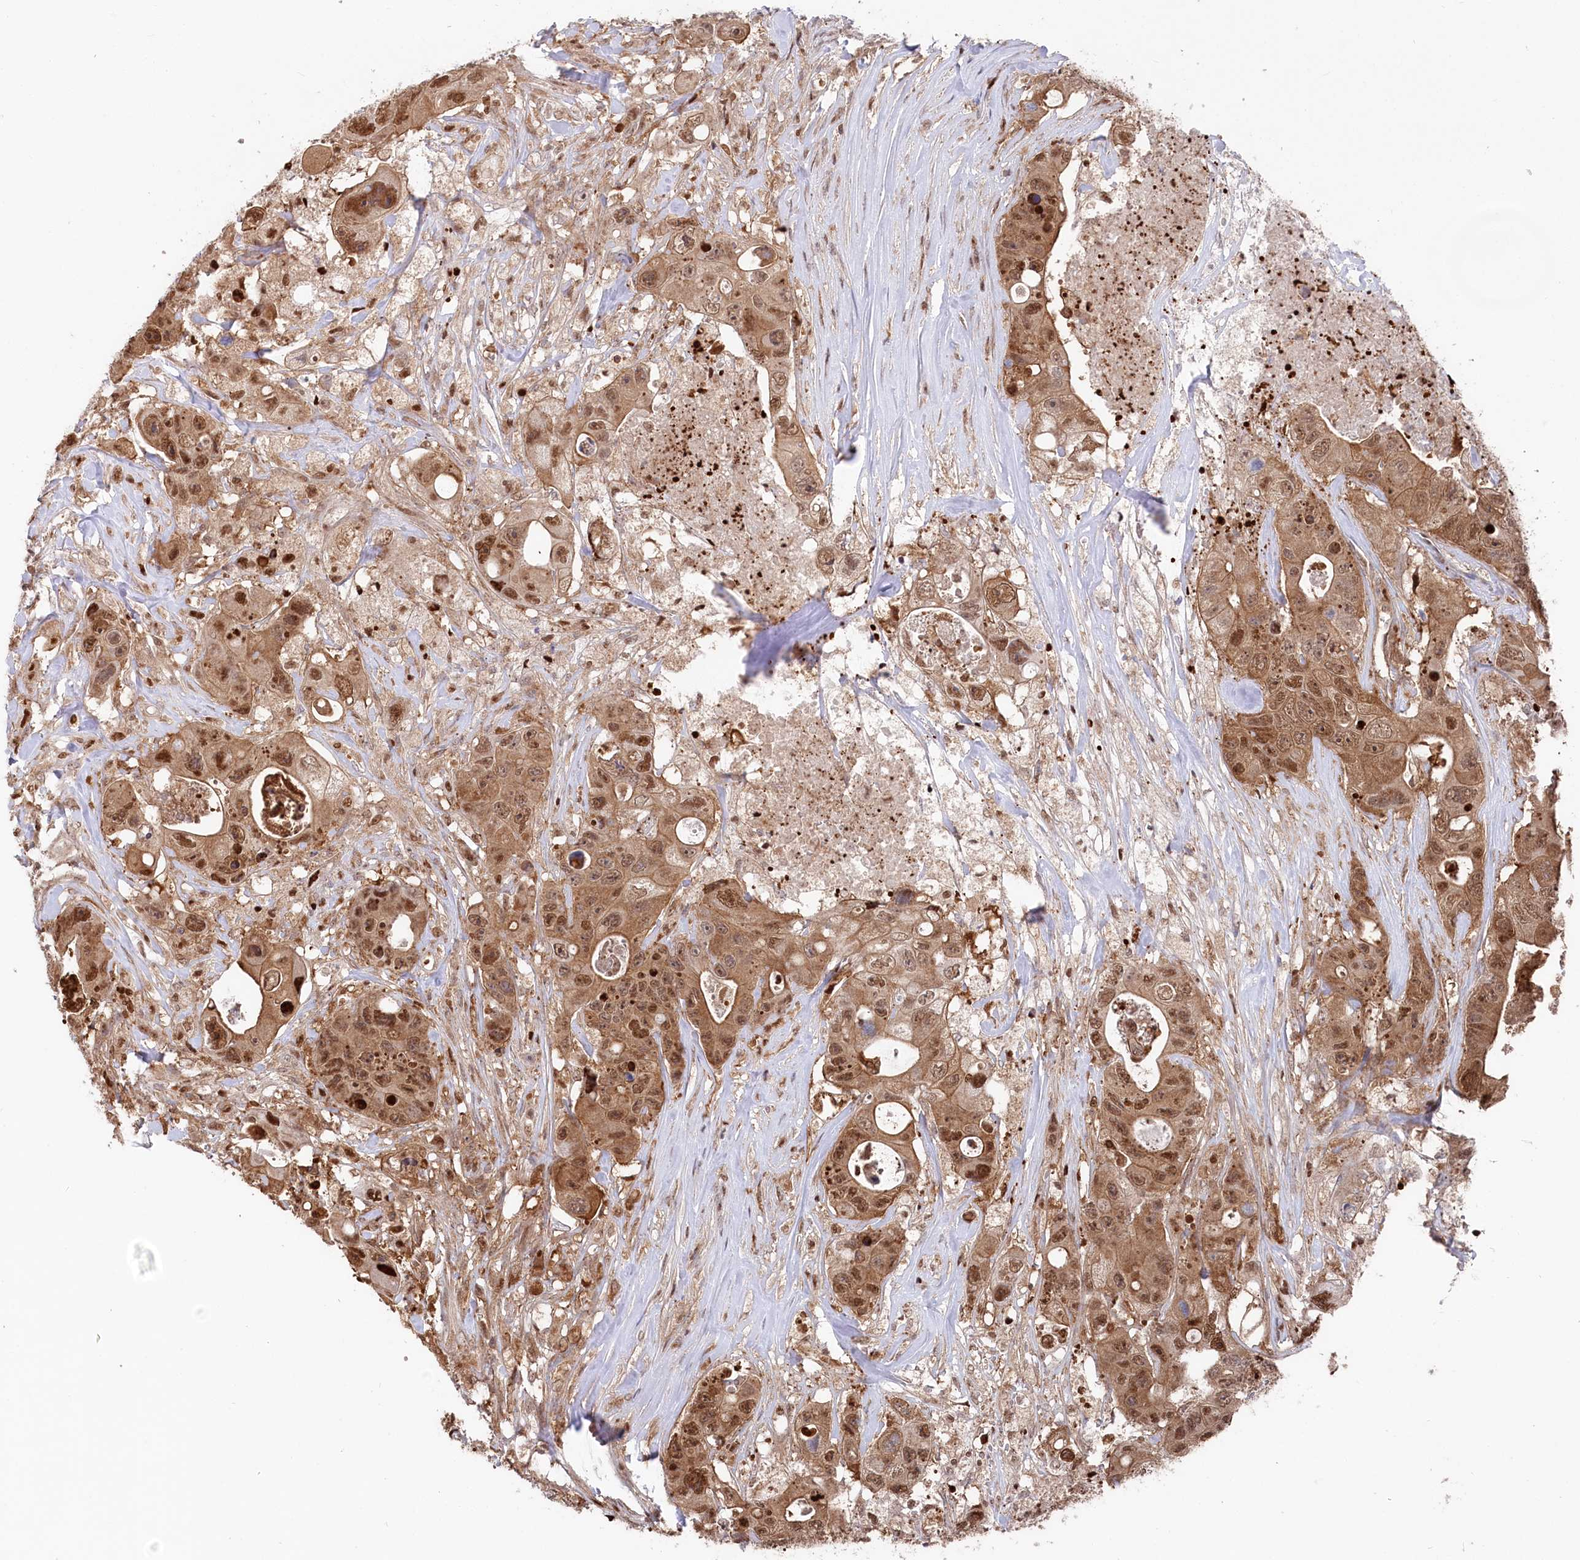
{"staining": {"intensity": "moderate", "quantity": ">75%", "location": "cytoplasmic/membranous,nuclear"}, "tissue": "colorectal cancer", "cell_type": "Tumor cells", "image_type": "cancer", "snomed": [{"axis": "morphology", "description": "Adenocarcinoma, NOS"}, {"axis": "topography", "description": "Colon"}], "caption": "Moderate cytoplasmic/membranous and nuclear protein expression is appreciated in approximately >75% of tumor cells in colorectal cancer.", "gene": "PSMA1", "patient": {"sex": "female", "age": 46}}